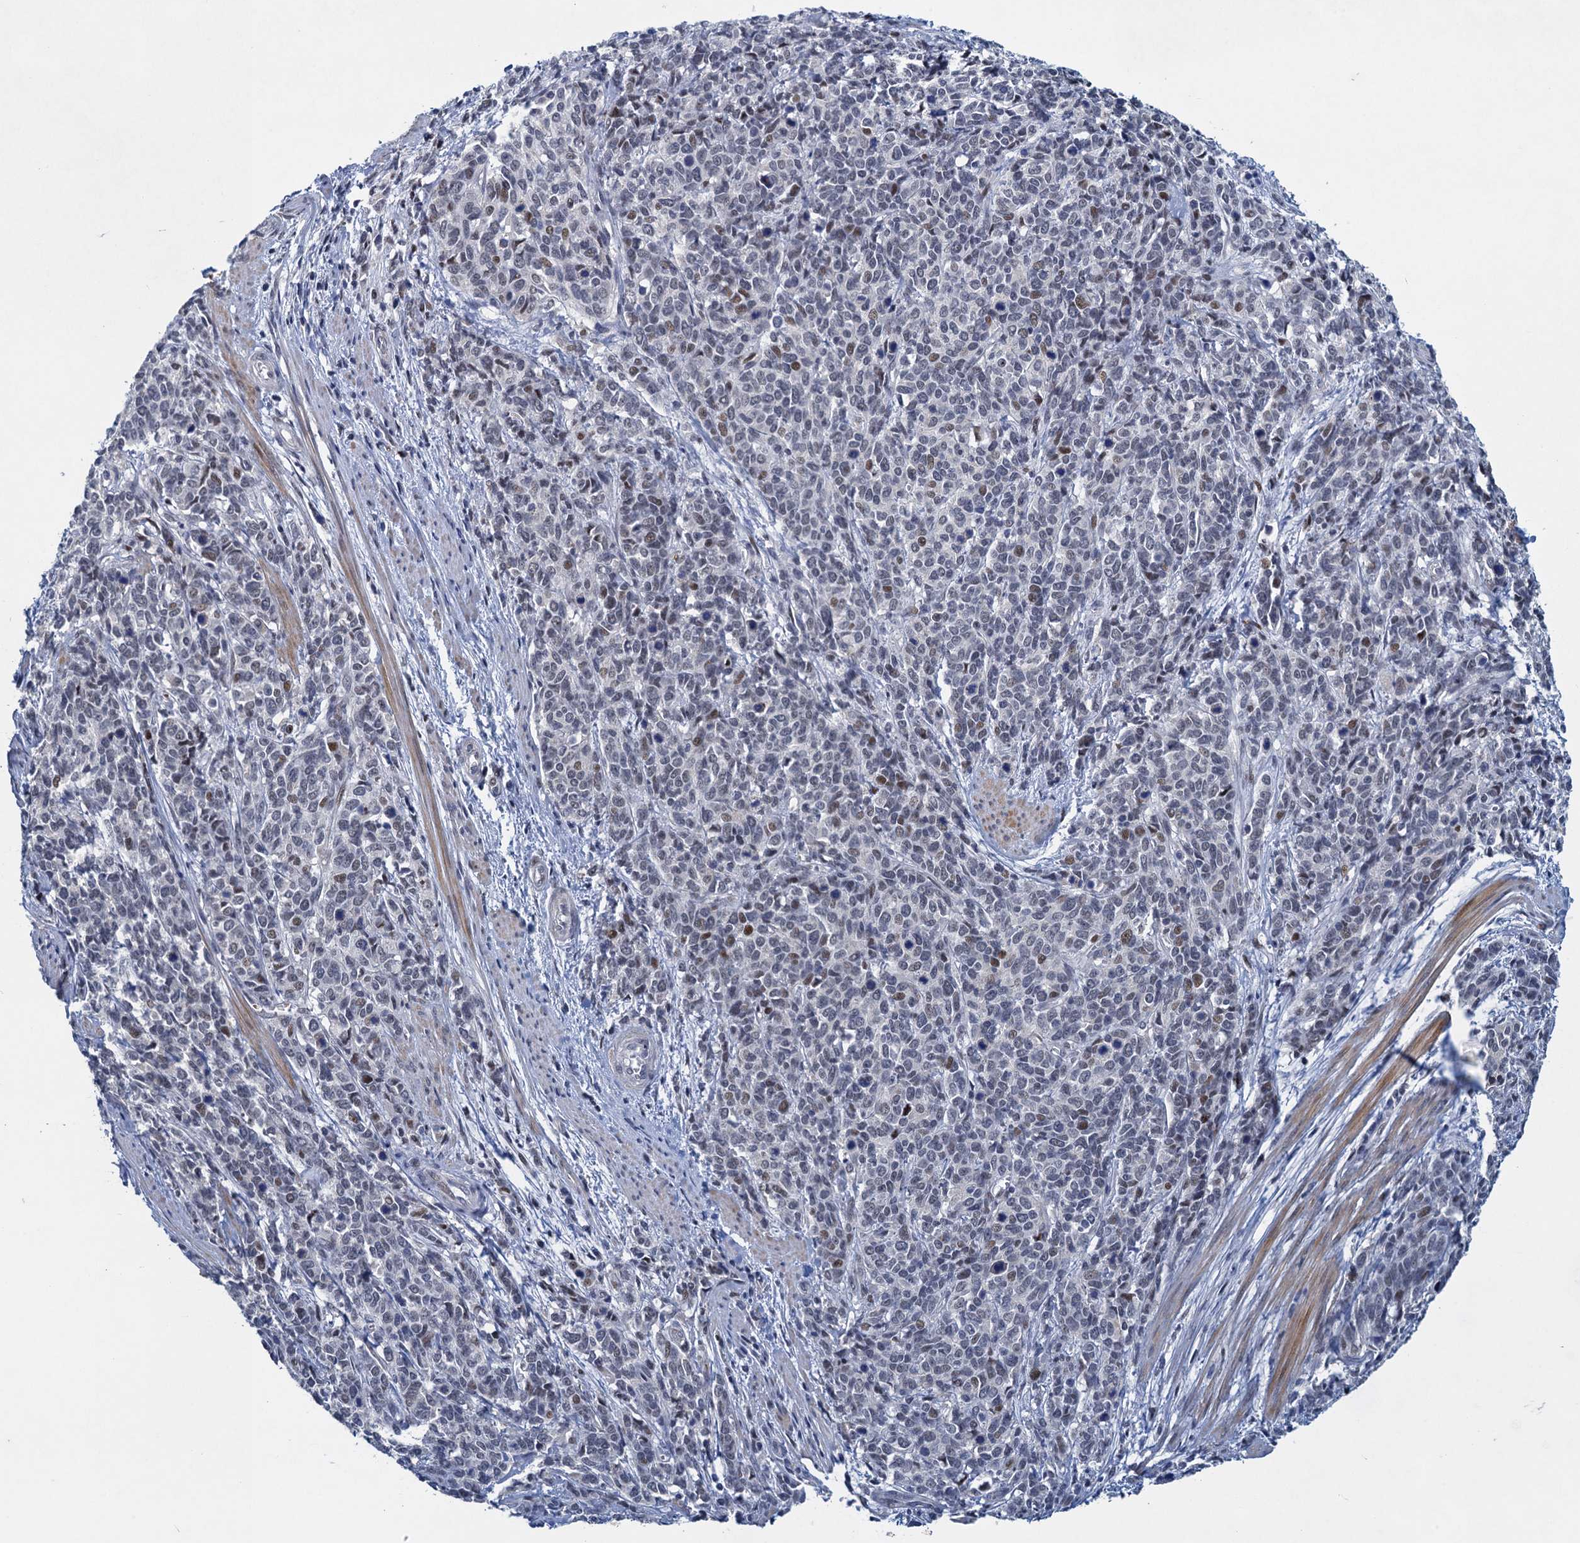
{"staining": {"intensity": "weak", "quantity": "<25%", "location": "nuclear"}, "tissue": "cervical cancer", "cell_type": "Tumor cells", "image_type": "cancer", "snomed": [{"axis": "morphology", "description": "Squamous cell carcinoma, NOS"}, {"axis": "topography", "description": "Cervix"}], "caption": "This is an IHC image of cervical cancer. There is no staining in tumor cells.", "gene": "ATOSA", "patient": {"sex": "female", "age": 60}}